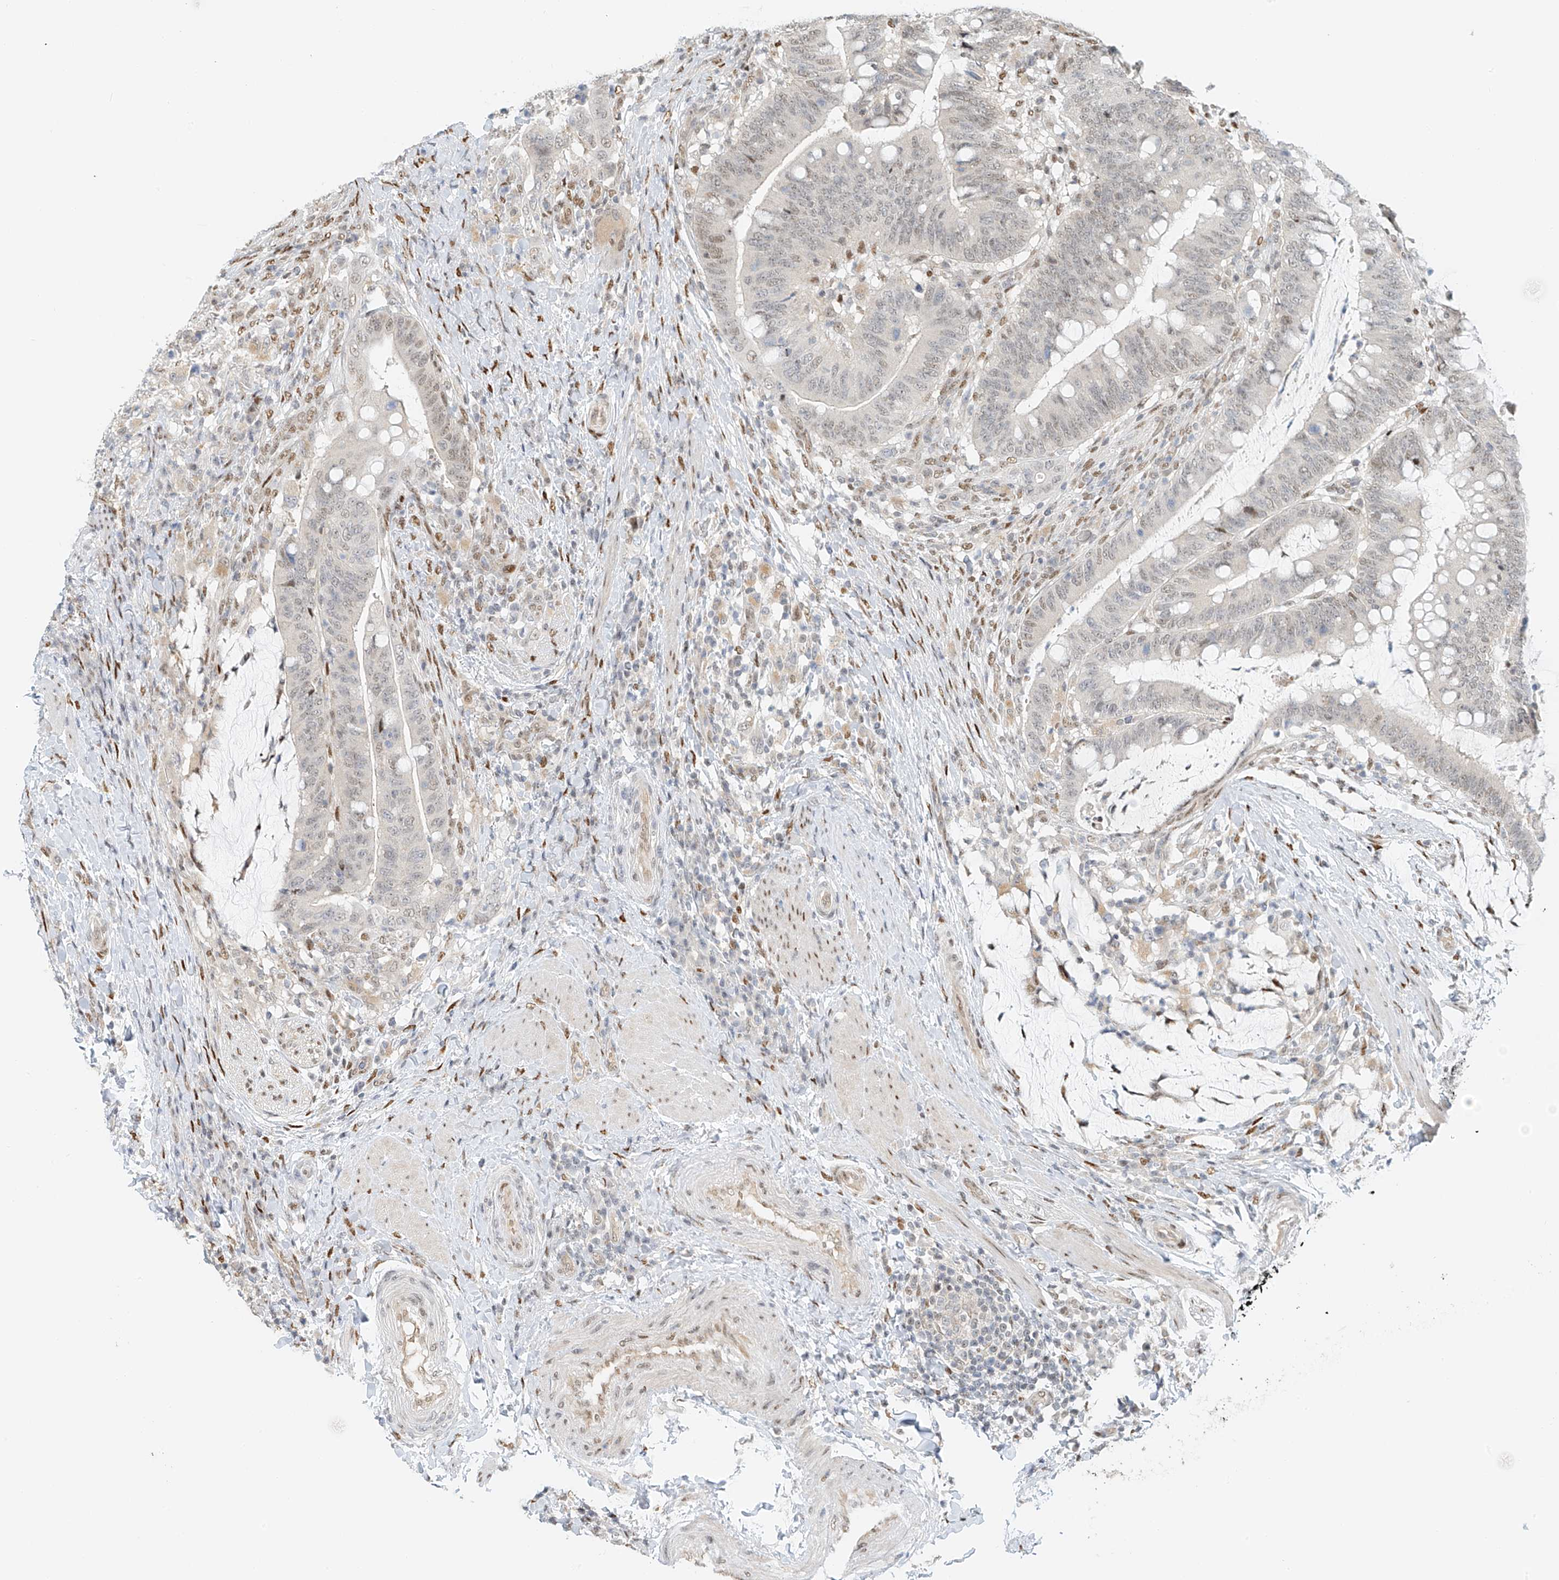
{"staining": {"intensity": "weak", "quantity": "<25%", "location": "nuclear"}, "tissue": "colorectal cancer", "cell_type": "Tumor cells", "image_type": "cancer", "snomed": [{"axis": "morphology", "description": "Adenocarcinoma, NOS"}, {"axis": "topography", "description": "Colon"}], "caption": "Adenocarcinoma (colorectal) was stained to show a protein in brown. There is no significant positivity in tumor cells. (DAB (3,3'-diaminobenzidine) immunohistochemistry with hematoxylin counter stain).", "gene": "ZNF514", "patient": {"sex": "female", "age": 66}}